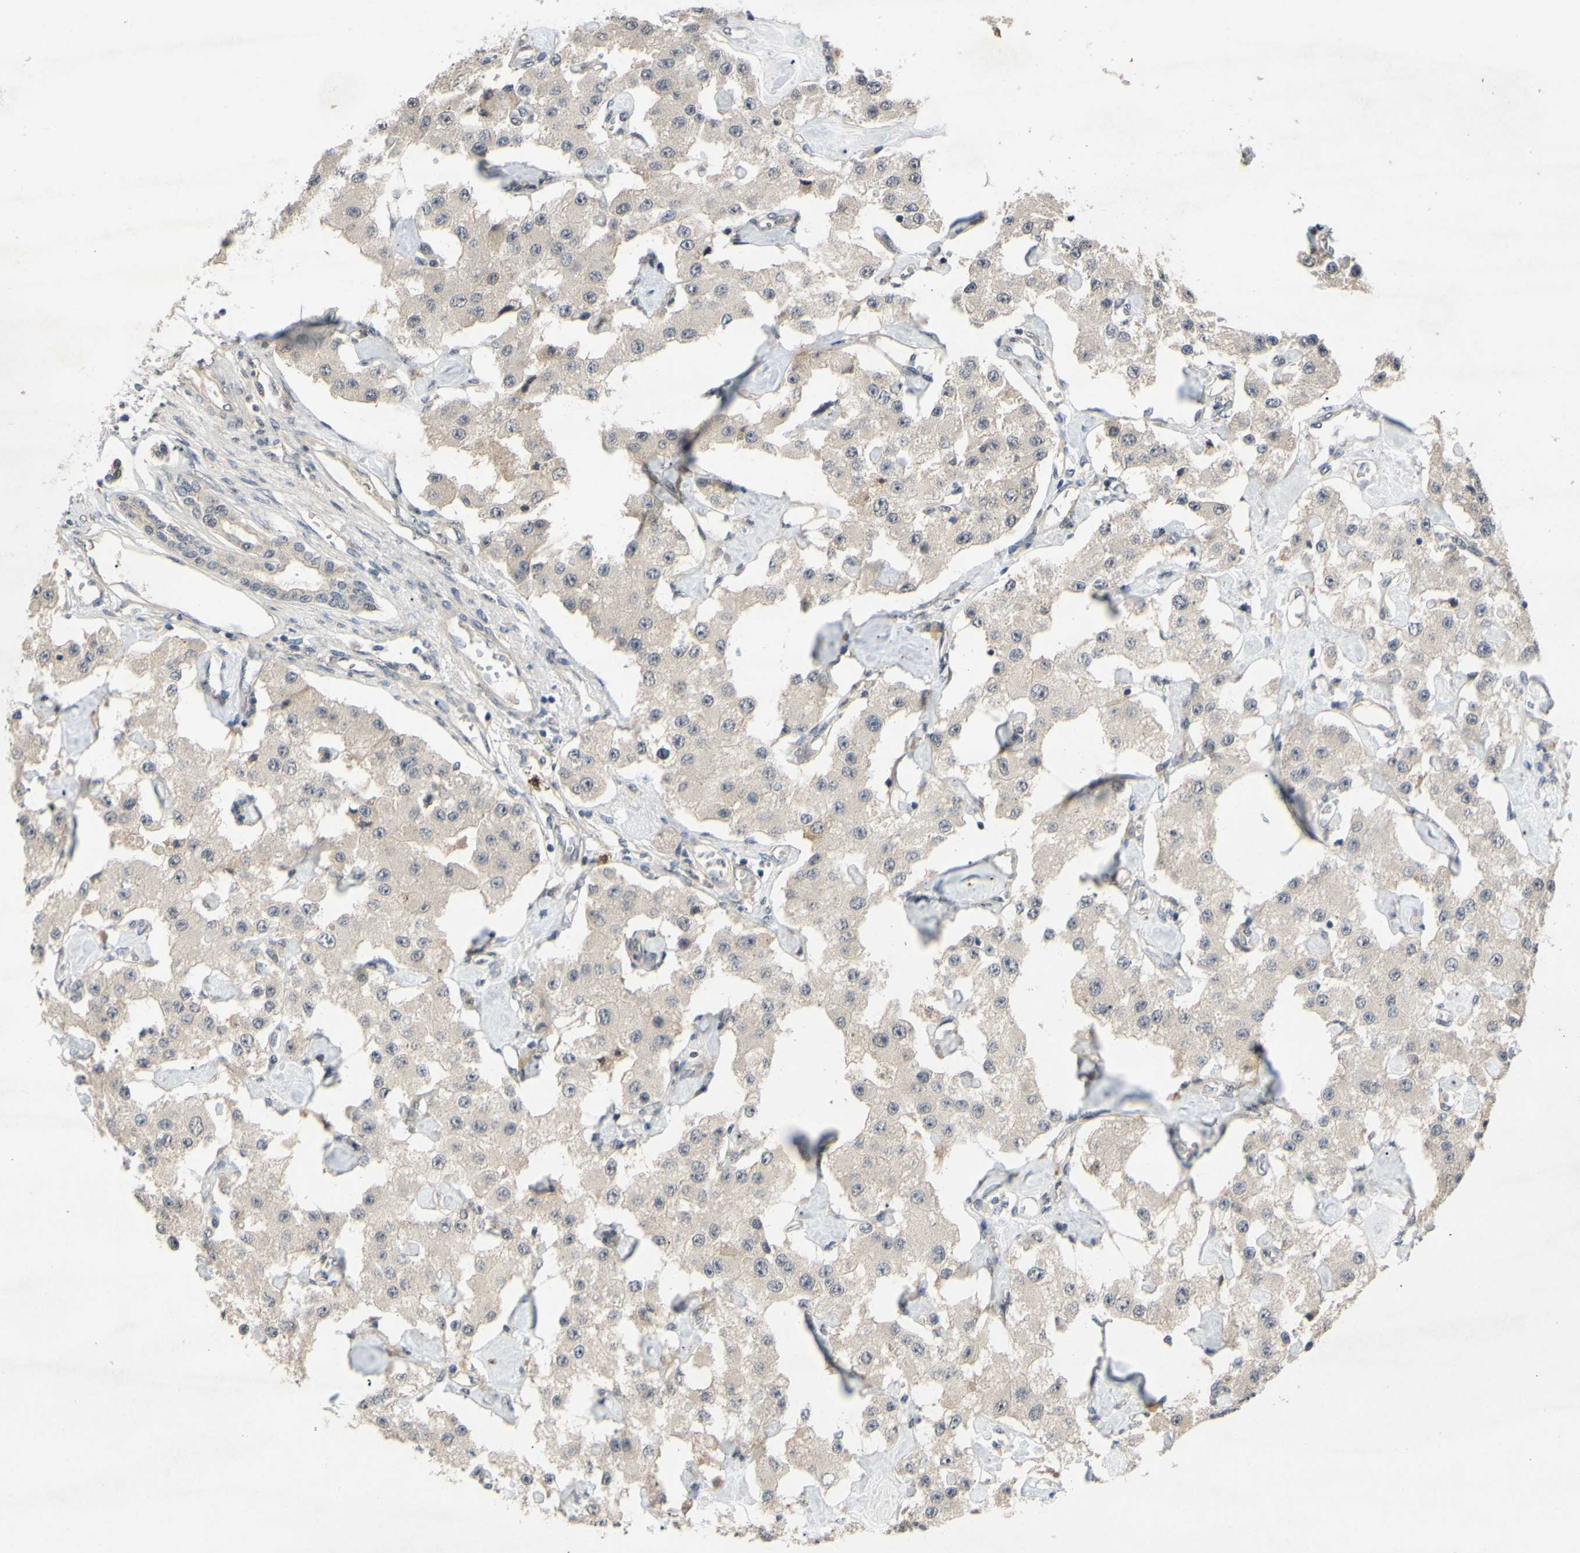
{"staining": {"intensity": "weak", "quantity": ">75%", "location": "cytoplasmic/membranous"}, "tissue": "carcinoid", "cell_type": "Tumor cells", "image_type": "cancer", "snomed": [{"axis": "morphology", "description": "Carcinoid, malignant, NOS"}, {"axis": "topography", "description": "Pancreas"}], "caption": "An image of human carcinoid stained for a protein exhibits weak cytoplasmic/membranous brown staining in tumor cells.", "gene": "ALK", "patient": {"sex": "male", "age": 41}}